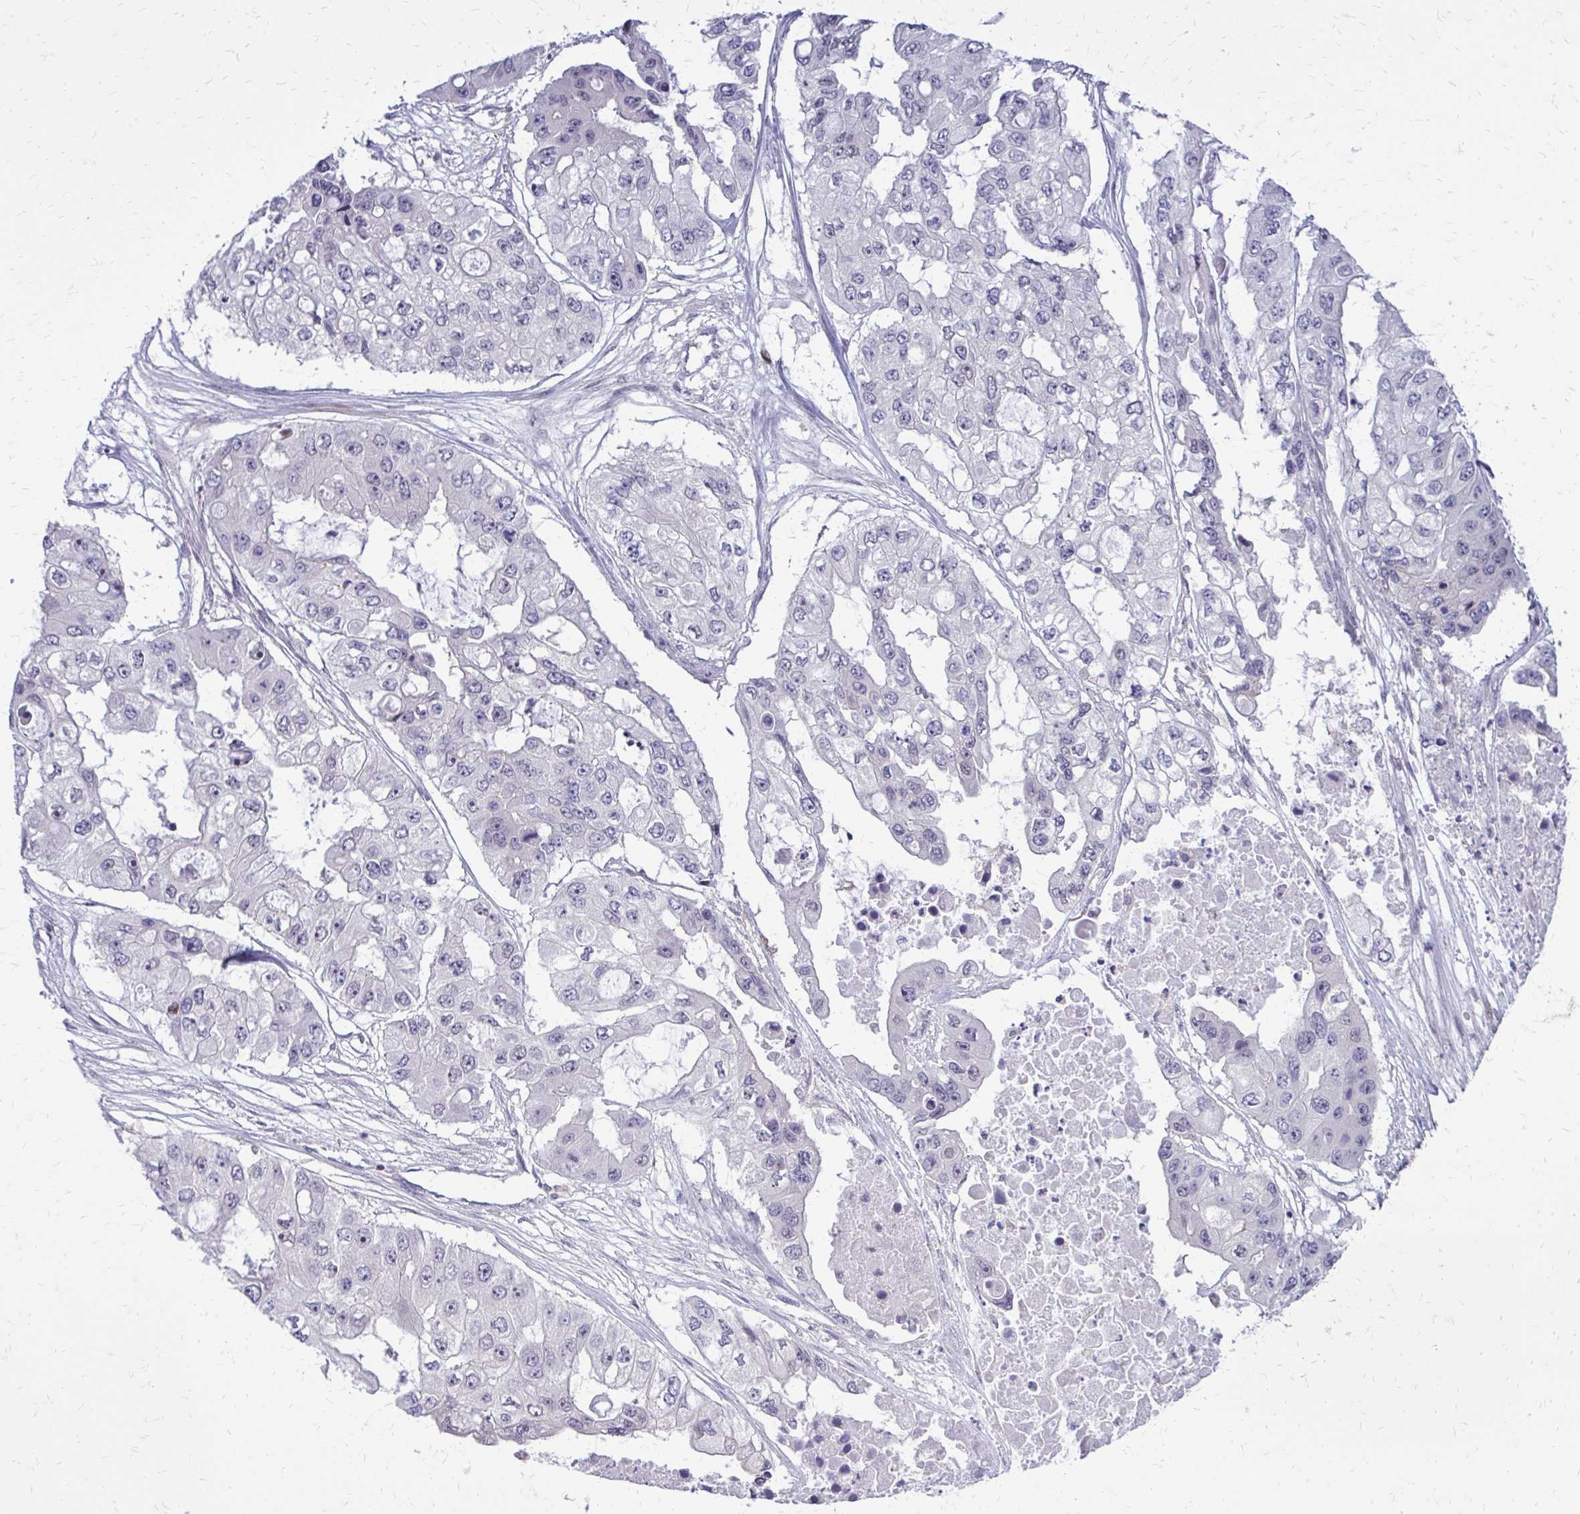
{"staining": {"intensity": "negative", "quantity": "none", "location": "none"}, "tissue": "ovarian cancer", "cell_type": "Tumor cells", "image_type": "cancer", "snomed": [{"axis": "morphology", "description": "Cystadenocarcinoma, serous, NOS"}, {"axis": "topography", "description": "Ovary"}], "caption": "IHC image of ovarian serous cystadenocarcinoma stained for a protein (brown), which demonstrates no positivity in tumor cells.", "gene": "PPDPFL", "patient": {"sex": "female", "age": 56}}